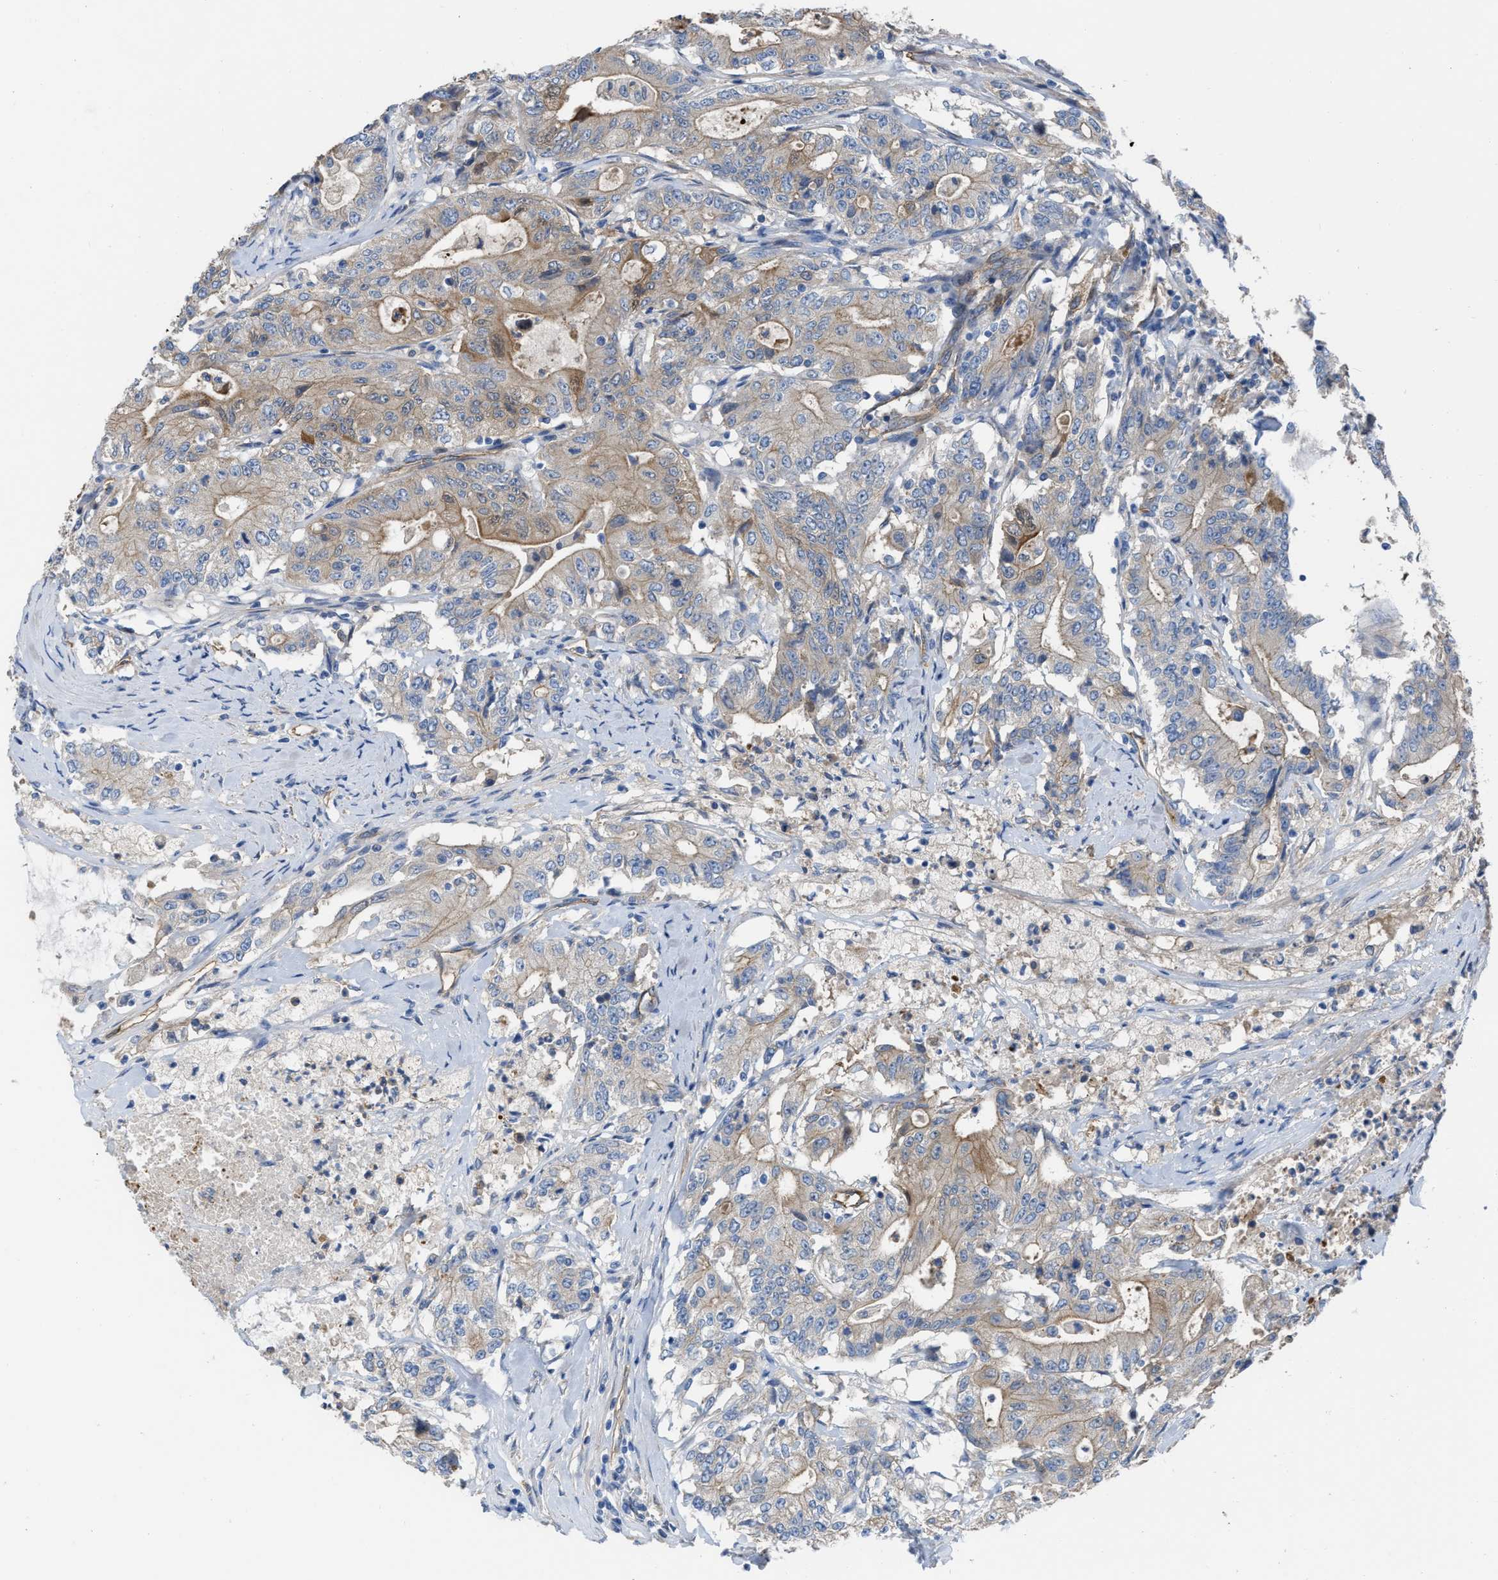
{"staining": {"intensity": "moderate", "quantity": "<25%", "location": "cytoplasmic/membranous"}, "tissue": "colorectal cancer", "cell_type": "Tumor cells", "image_type": "cancer", "snomed": [{"axis": "morphology", "description": "Adenocarcinoma, NOS"}, {"axis": "topography", "description": "Colon"}], "caption": "Immunohistochemistry (IHC) staining of adenocarcinoma (colorectal), which displays low levels of moderate cytoplasmic/membranous staining in approximately <25% of tumor cells indicating moderate cytoplasmic/membranous protein staining. The staining was performed using DAB (brown) for protein detection and nuclei were counterstained in hematoxylin (blue).", "gene": "TRIOBP", "patient": {"sex": "female", "age": 77}}